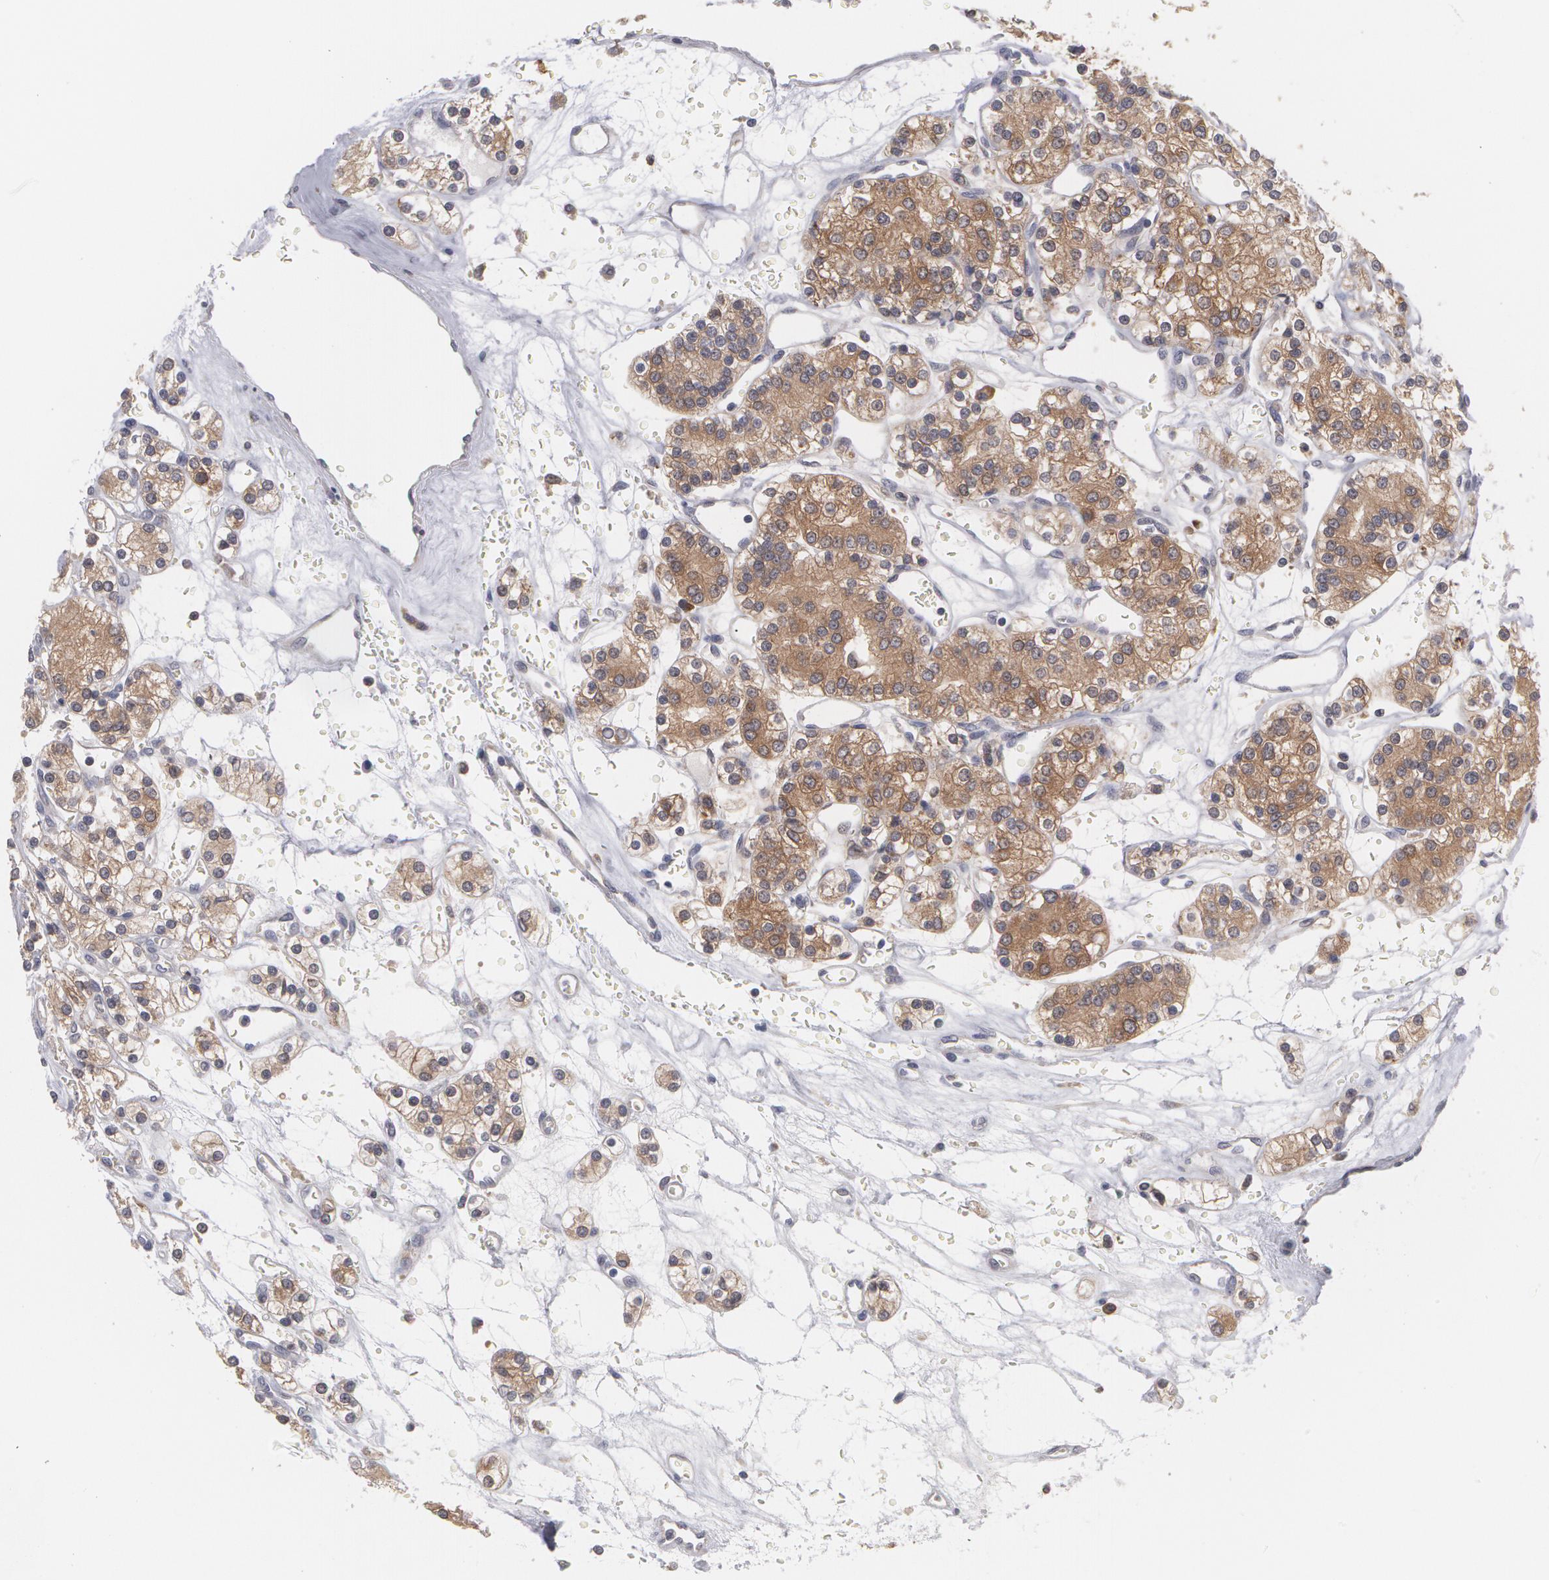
{"staining": {"intensity": "strong", "quantity": ">75%", "location": "cytoplasmic/membranous"}, "tissue": "renal cancer", "cell_type": "Tumor cells", "image_type": "cancer", "snomed": [{"axis": "morphology", "description": "Adenocarcinoma, NOS"}, {"axis": "topography", "description": "Kidney"}], "caption": "There is high levels of strong cytoplasmic/membranous staining in tumor cells of renal cancer, as demonstrated by immunohistochemical staining (brown color).", "gene": "MTHFD1", "patient": {"sex": "female", "age": 62}}